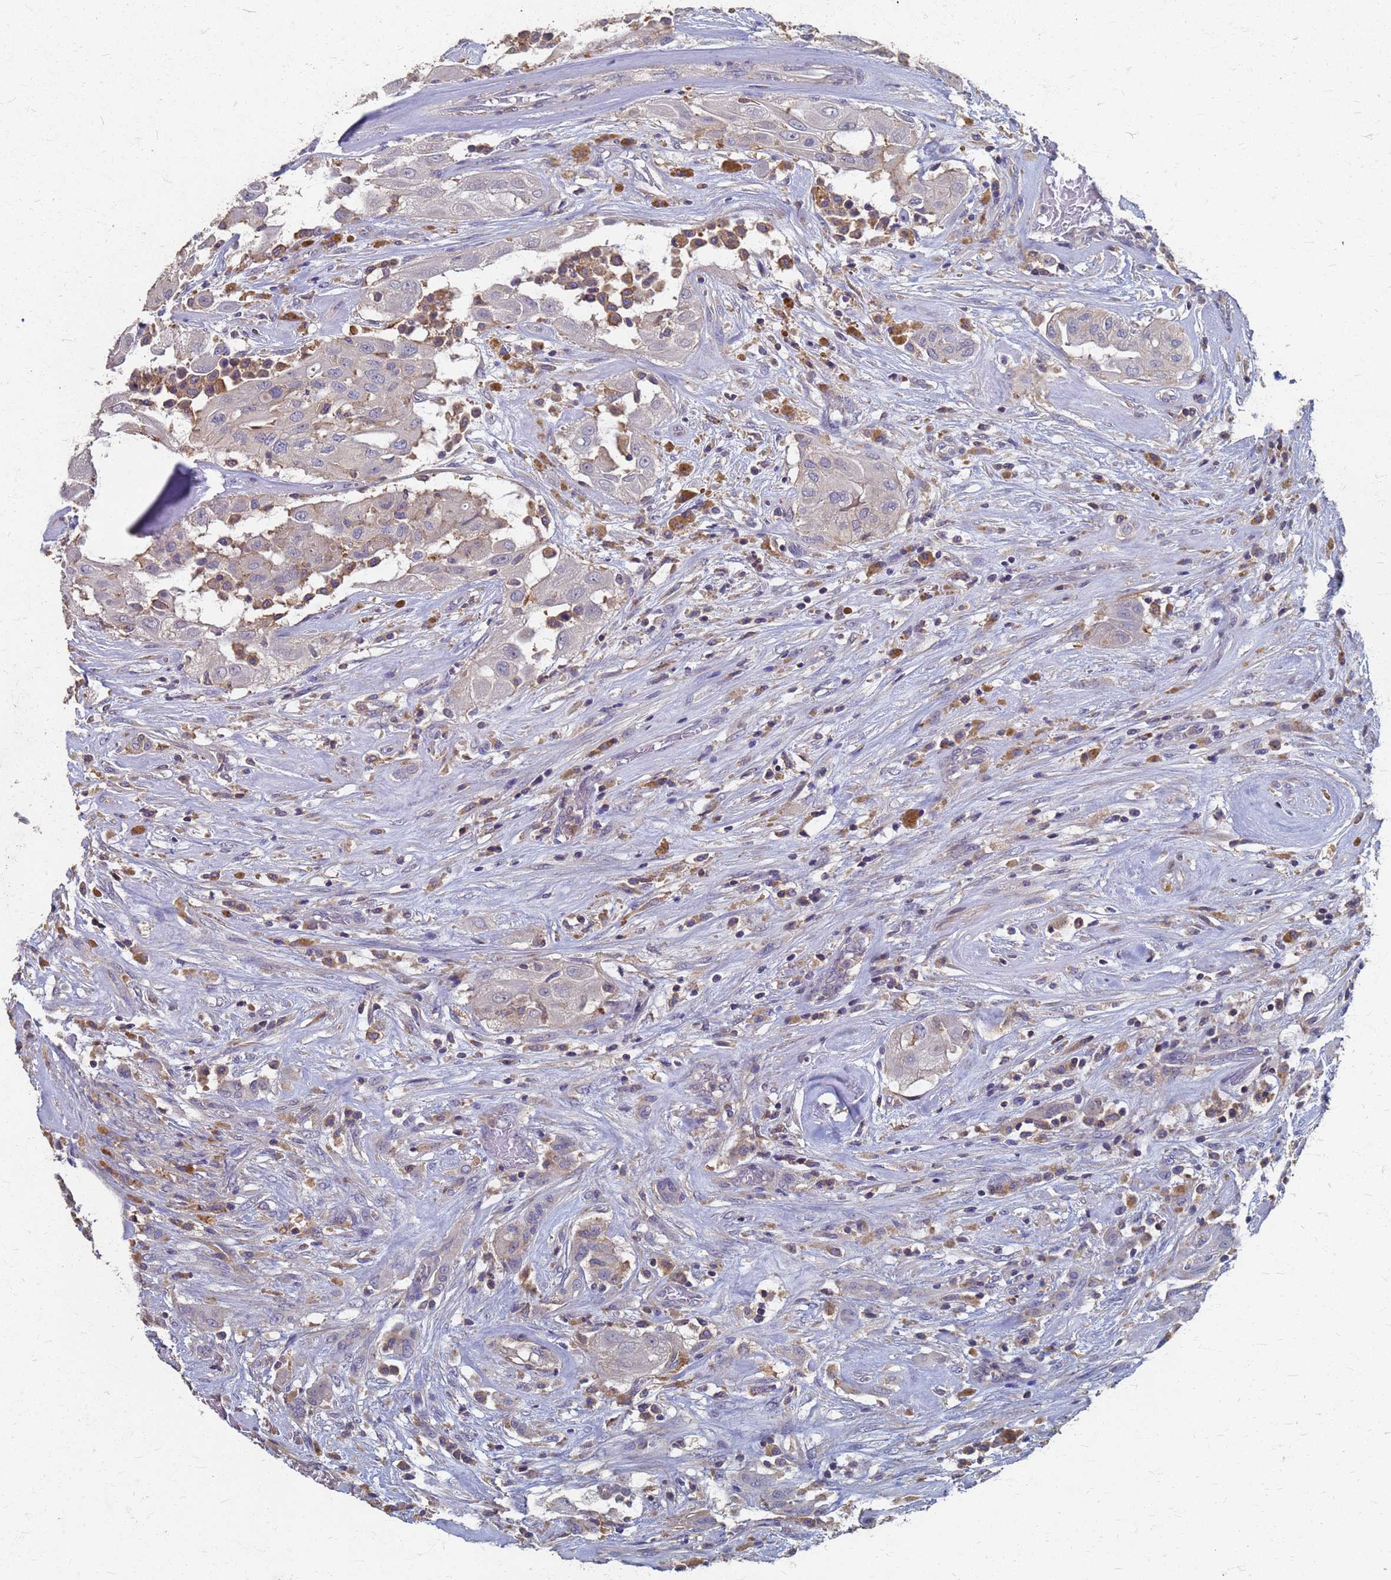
{"staining": {"intensity": "weak", "quantity": "<25%", "location": "cytoplasmic/membranous"}, "tissue": "thyroid cancer", "cell_type": "Tumor cells", "image_type": "cancer", "snomed": [{"axis": "morphology", "description": "Papillary adenocarcinoma, NOS"}, {"axis": "topography", "description": "Thyroid gland"}], "caption": "The micrograph displays no significant expression in tumor cells of papillary adenocarcinoma (thyroid).", "gene": "KRCC1", "patient": {"sex": "female", "age": 59}}